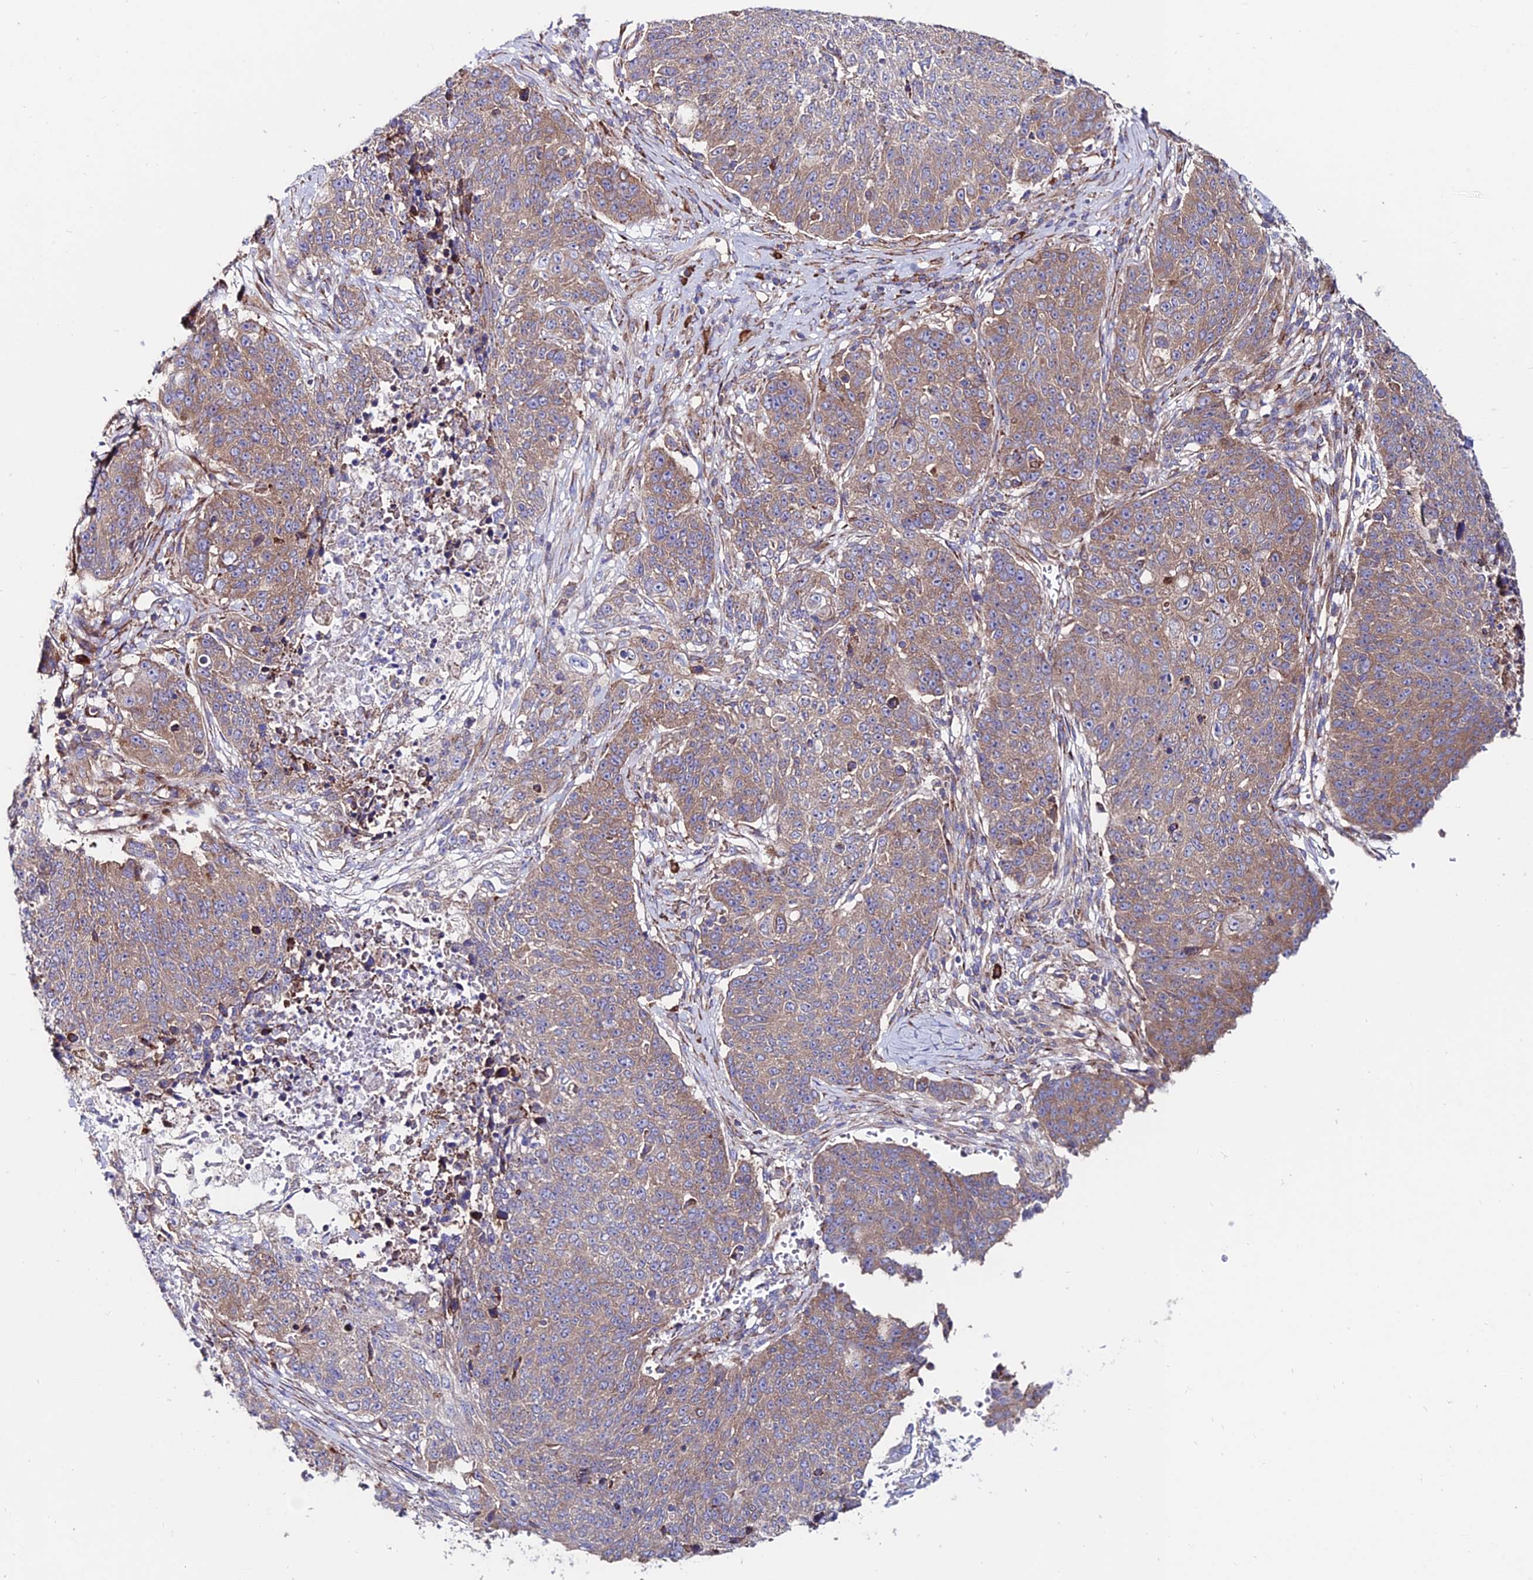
{"staining": {"intensity": "moderate", "quantity": "25%-75%", "location": "cytoplasmic/membranous"}, "tissue": "lung cancer", "cell_type": "Tumor cells", "image_type": "cancer", "snomed": [{"axis": "morphology", "description": "Normal tissue, NOS"}, {"axis": "morphology", "description": "Squamous cell carcinoma, NOS"}, {"axis": "topography", "description": "Lymph node"}, {"axis": "topography", "description": "Lung"}], "caption": "The photomicrograph reveals staining of squamous cell carcinoma (lung), revealing moderate cytoplasmic/membranous protein positivity (brown color) within tumor cells.", "gene": "EIF3K", "patient": {"sex": "male", "age": 66}}